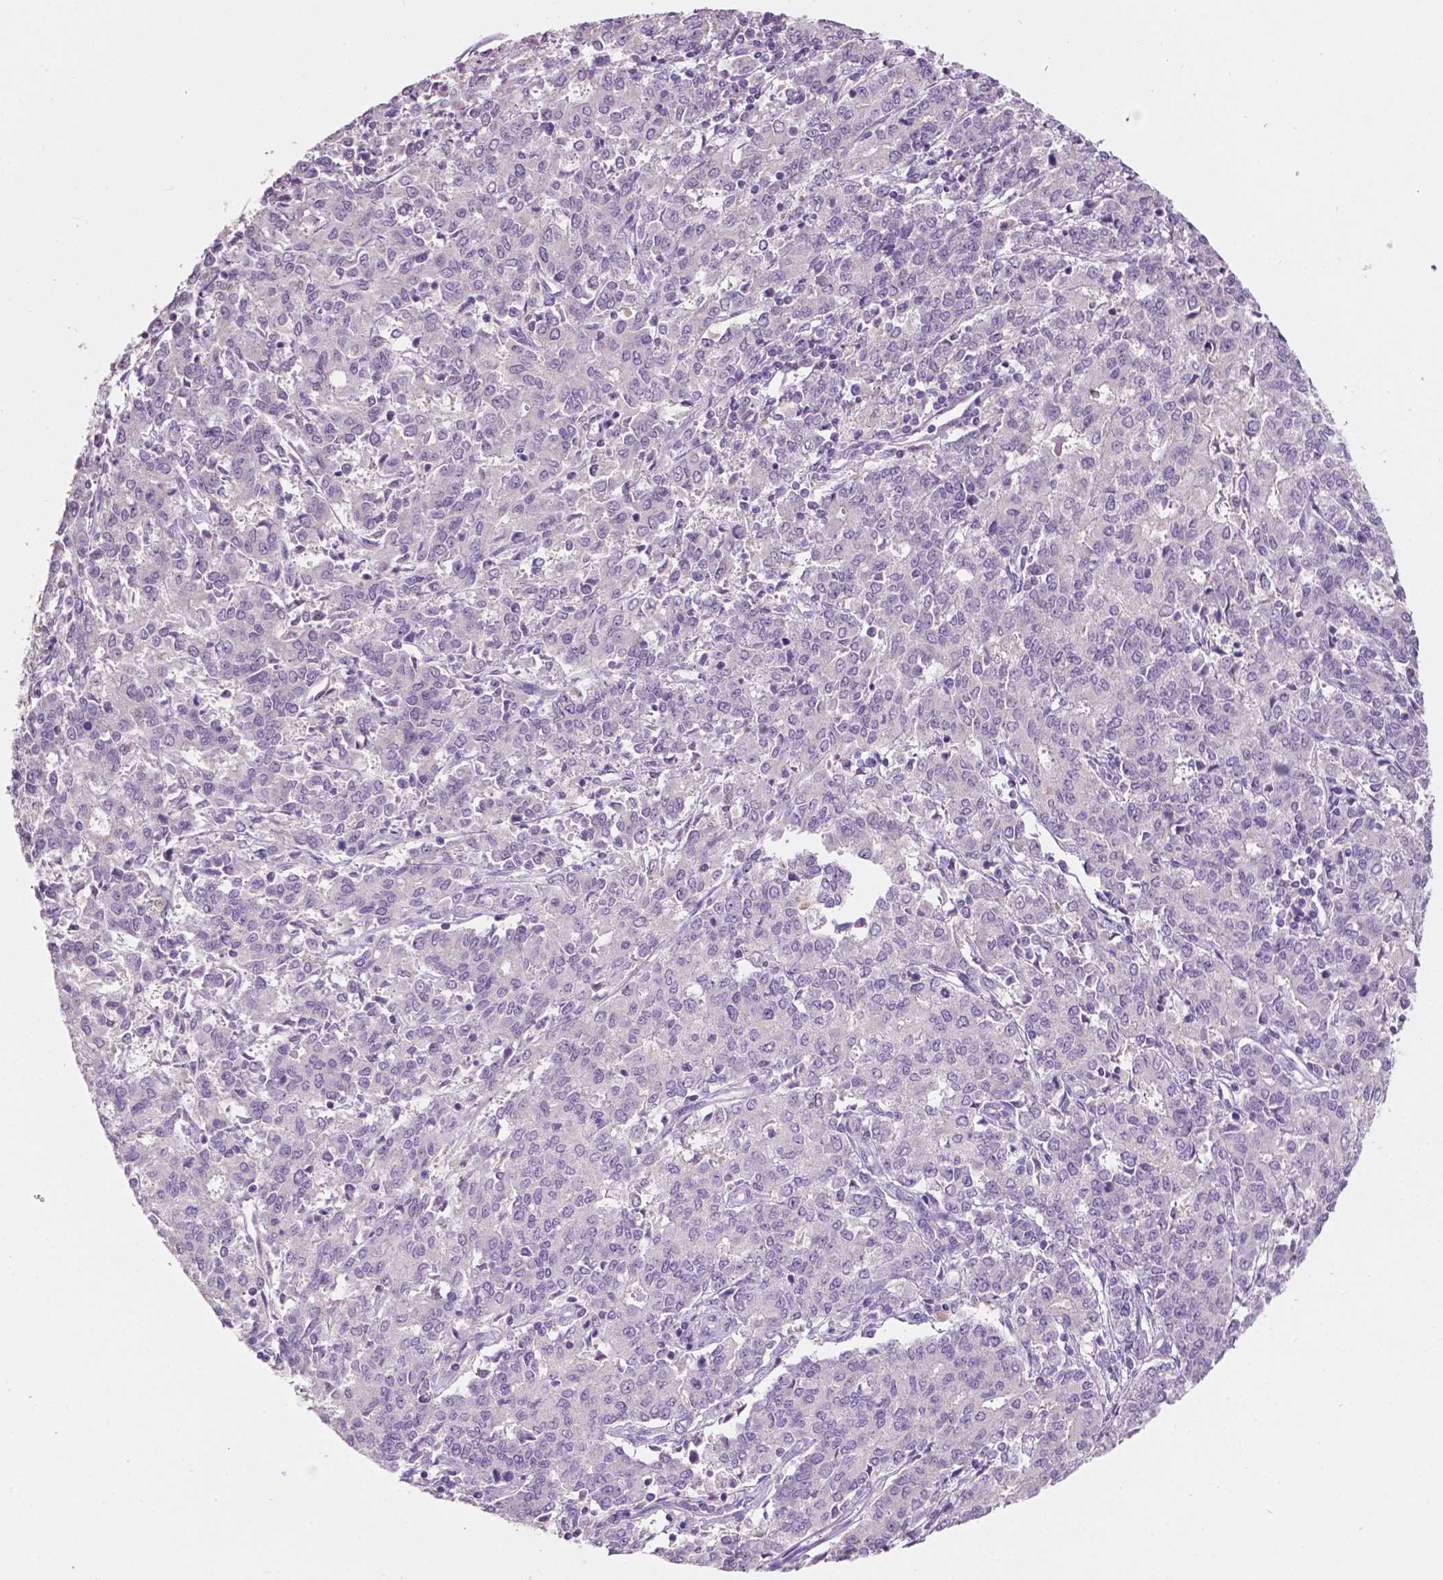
{"staining": {"intensity": "negative", "quantity": "none", "location": "none"}, "tissue": "endometrial cancer", "cell_type": "Tumor cells", "image_type": "cancer", "snomed": [{"axis": "morphology", "description": "Adenocarcinoma, NOS"}, {"axis": "topography", "description": "Endometrium"}], "caption": "Photomicrograph shows no significant protein positivity in tumor cells of endometrial adenocarcinoma.", "gene": "TM6SF2", "patient": {"sex": "female", "age": 50}}